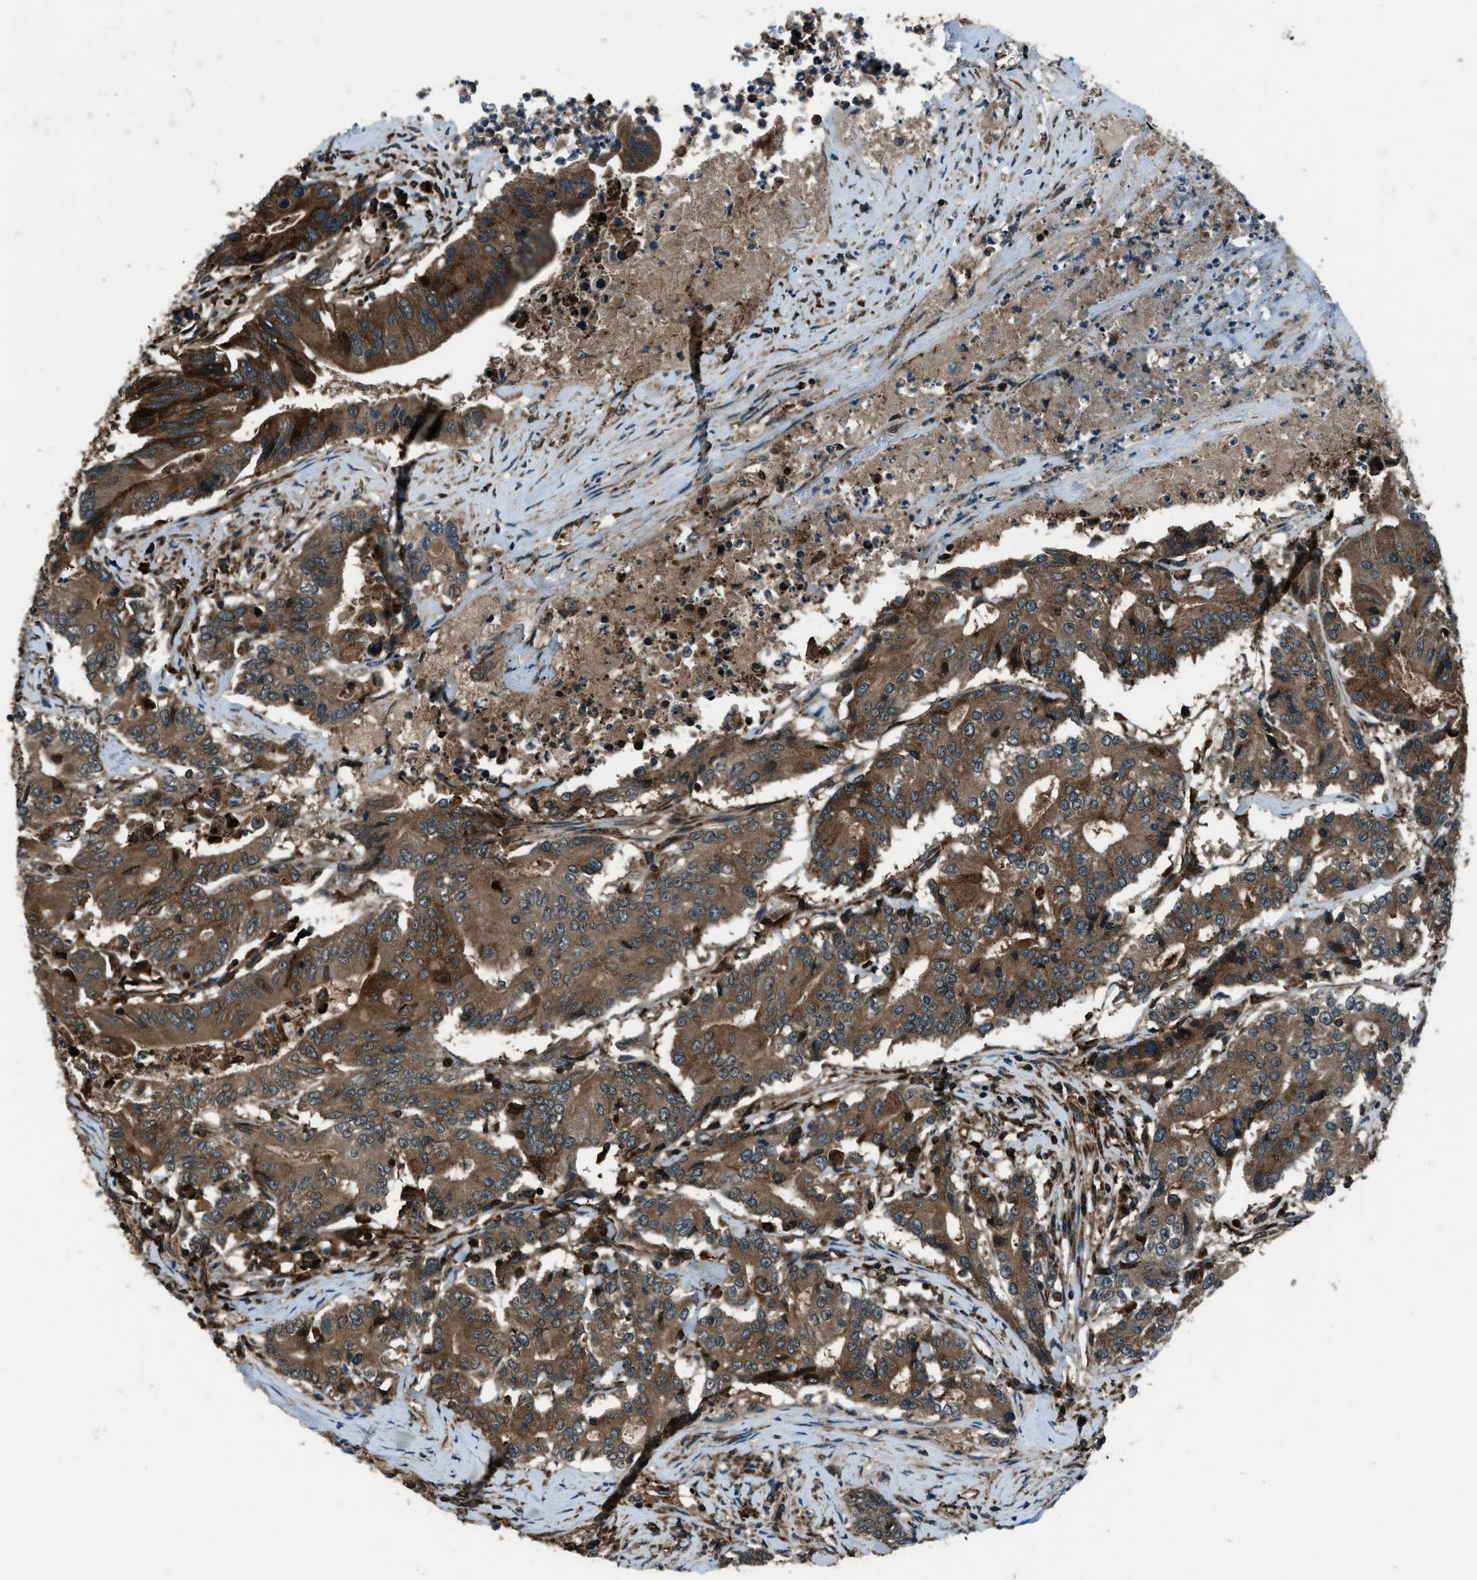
{"staining": {"intensity": "moderate", "quantity": ">75%", "location": "cytoplasmic/membranous"}, "tissue": "colorectal cancer", "cell_type": "Tumor cells", "image_type": "cancer", "snomed": [{"axis": "morphology", "description": "Adenocarcinoma, NOS"}, {"axis": "topography", "description": "Colon"}], "caption": "Immunohistochemistry (IHC) (DAB (3,3'-diaminobenzidine)) staining of human colorectal adenocarcinoma exhibits moderate cytoplasmic/membranous protein staining in approximately >75% of tumor cells.", "gene": "SNX30", "patient": {"sex": "female", "age": 77}}